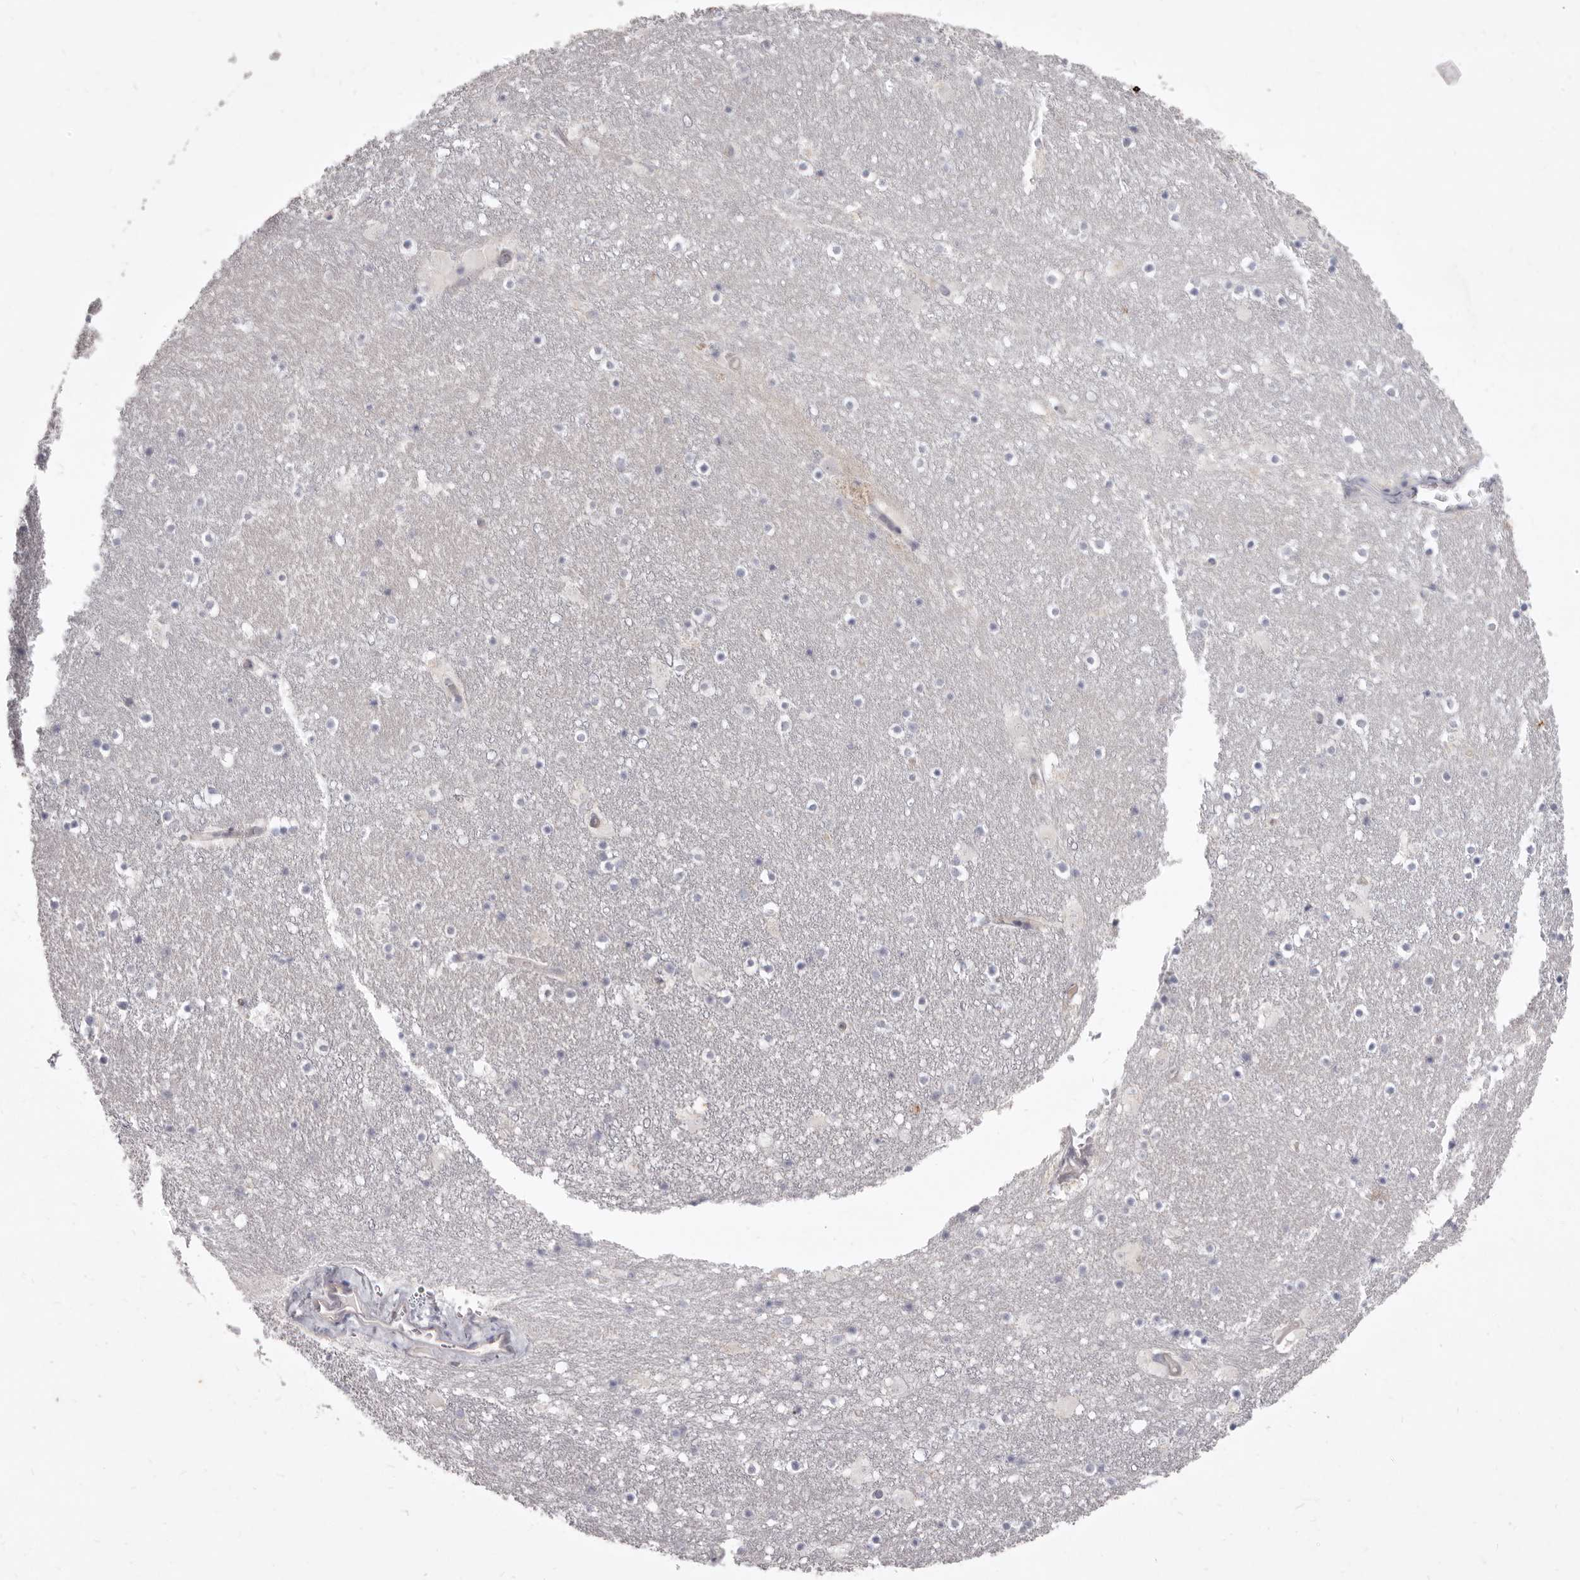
{"staining": {"intensity": "negative", "quantity": "none", "location": "none"}, "tissue": "caudate", "cell_type": "Glial cells", "image_type": "normal", "snomed": [{"axis": "morphology", "description": "Normal tissue, NOS"}, {"axis": "topography", "description": "Lateral ventricle wall"}], "caption": "Immunohistochemistry (IHC) micrograph of unremarkable human caudate stained for a protein (brown), which shows no staining in glial cells.", "gene": "P2RX6", "patient": {"sex": "male", "age": 45}}